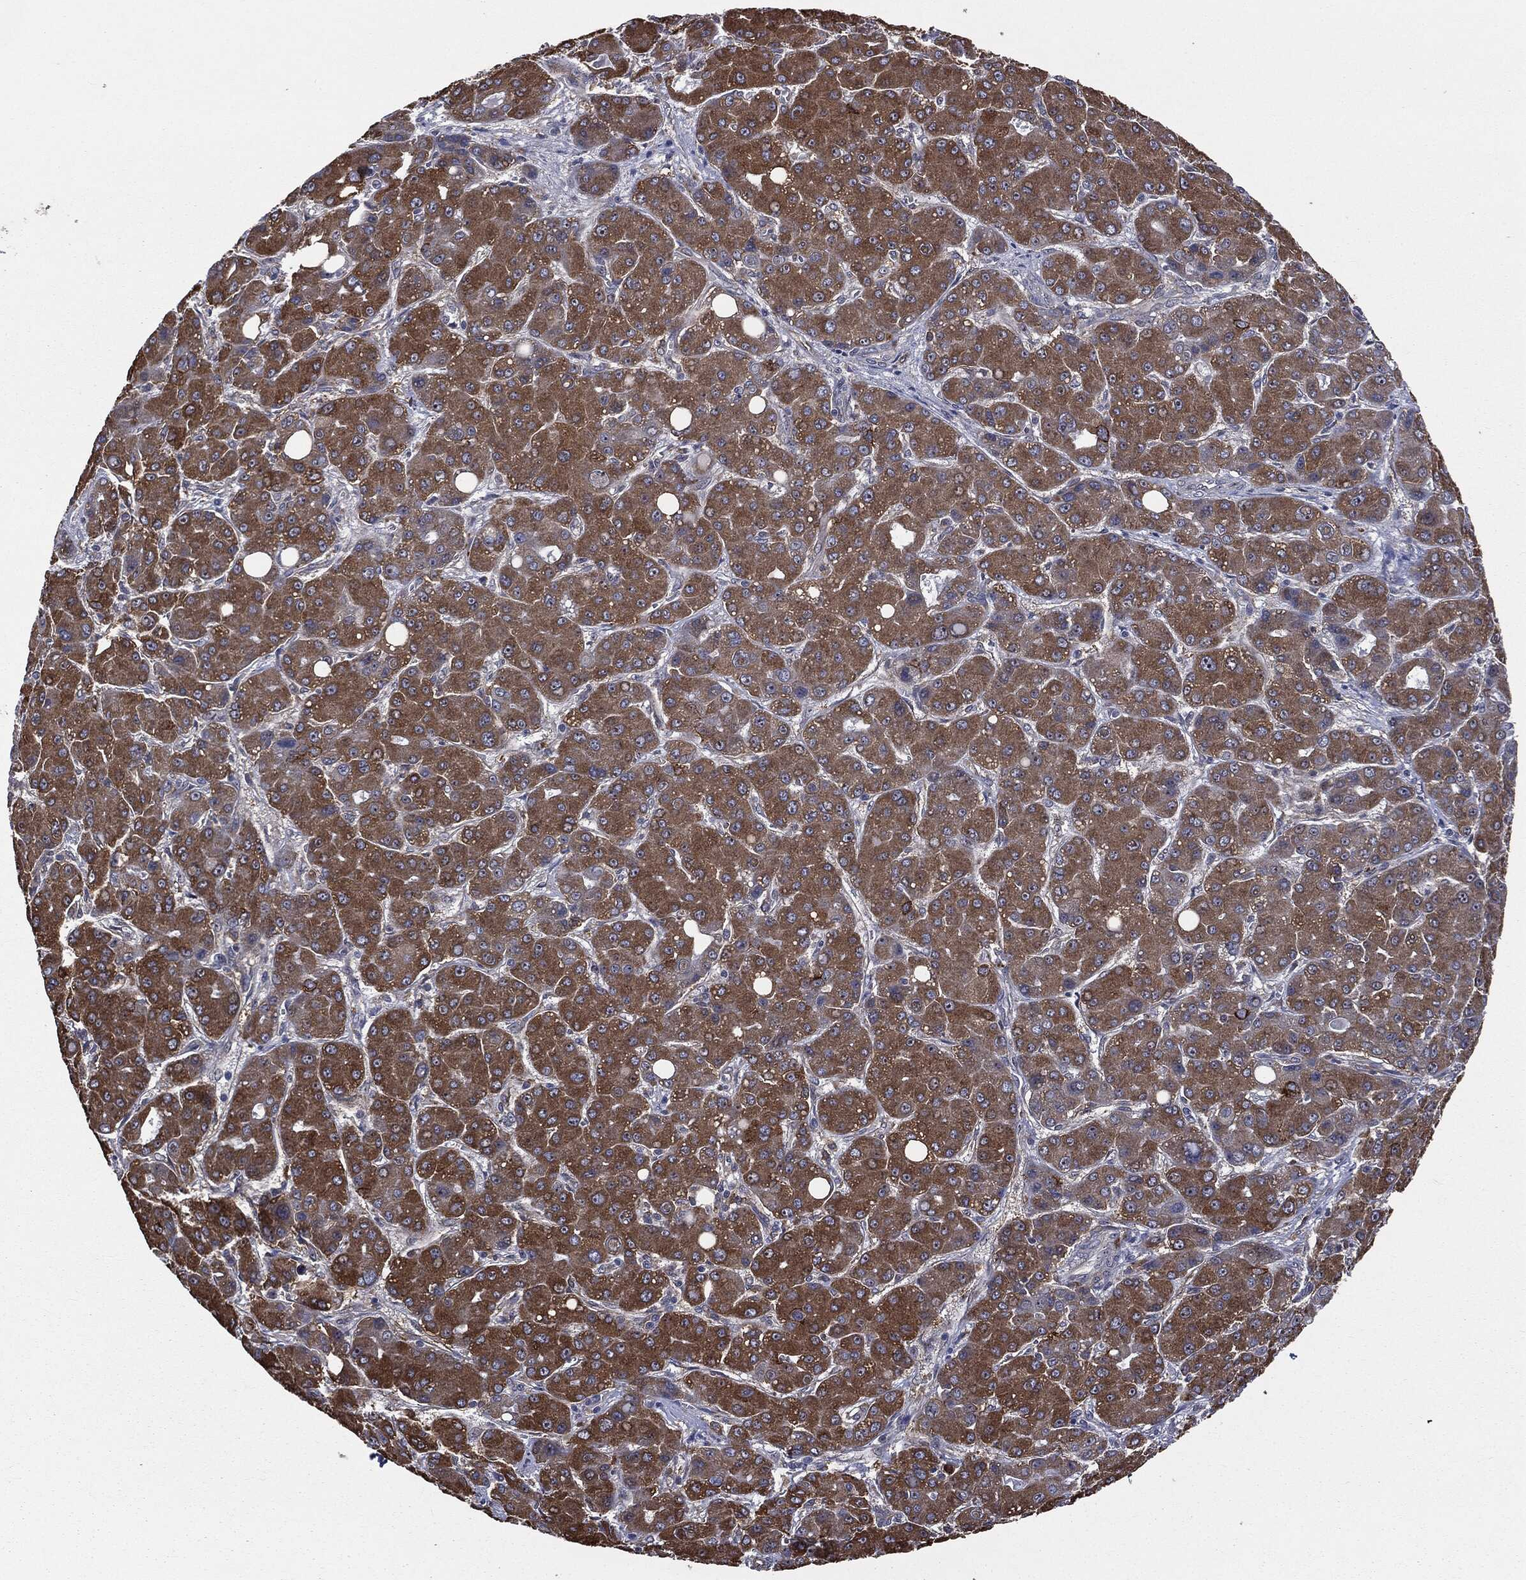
{"staining": {"intensity": "strong", "quantity": ">75%", "location": "cytoplasmic/membranous"}, "tissue": "liver cancer", "cell_type": "Tumor cells", "image_type": "cancer", "snomed": [{"axis": "morphology", "description": "Carcinoma, Hepatocellular, NOS"}, {"axis": "topography", "description": "Liver"}], "caption": "This photomicrograph reveals IHC staining of human liver hepatocellular carcinoma, with high strong cytoplasmic/membranous expression in approximately >75% of tumor cells.", "gene": "TRMT1L", "patient": {"sex": "male", "age": 55}}